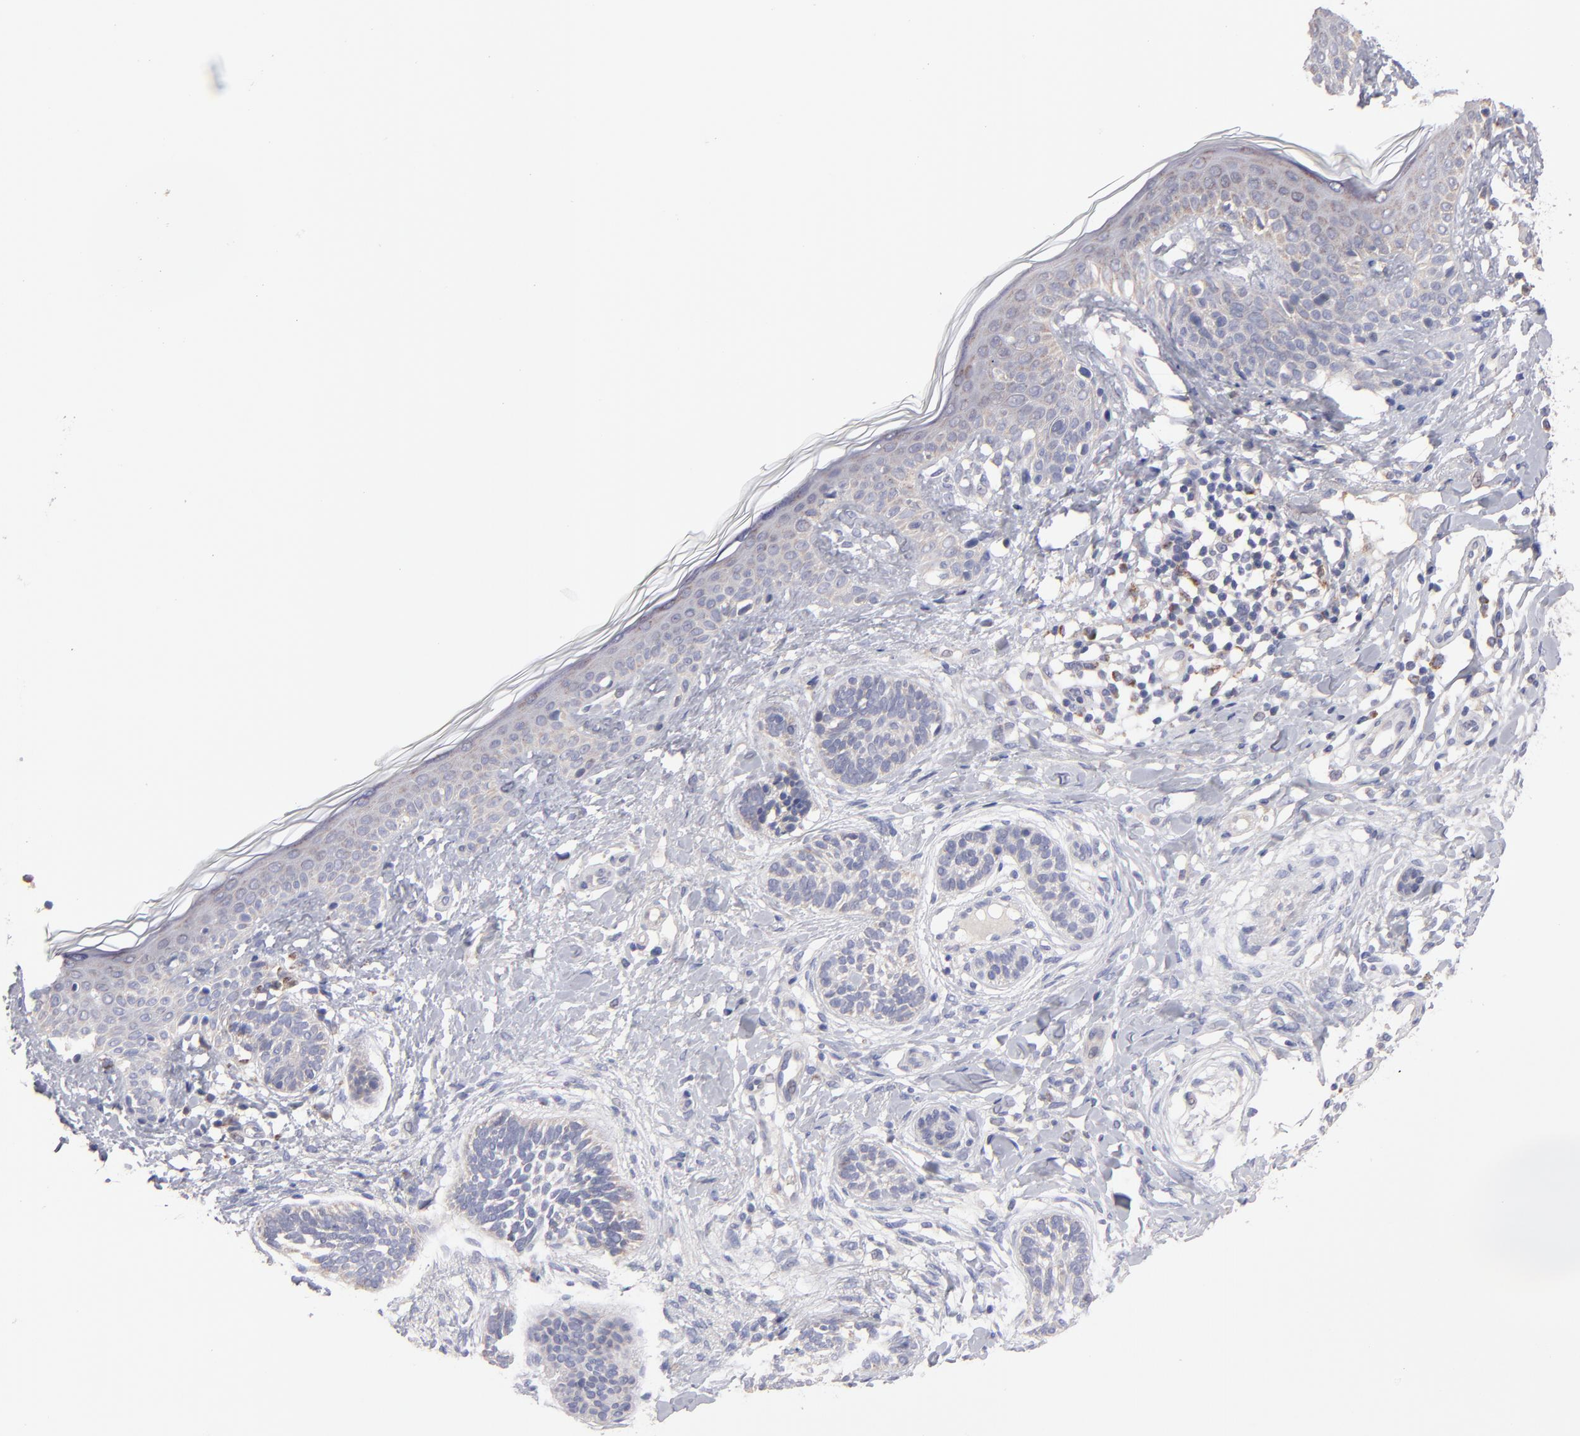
{"staining": {"intensity": "weak", "quantity": "<25%", "location": "cytoplasmic/membranous"}, "tissue": "skin cancer", "cell_type": "Tumor cells", "image_type": "cancer", "snomed": [{"axis": "morphology", "description": "Normal tissue, NOS"}, {"axis": "morphology", "description": "Basal cell carcinoma"}, {"axis": "topography", "description": "Skin"}], "caption": "Histopathology image shows no significant protein expression in tumor cells of skin cancer.", "gene": "HCCS", "patient": {"sex": "male", "age": 63}}